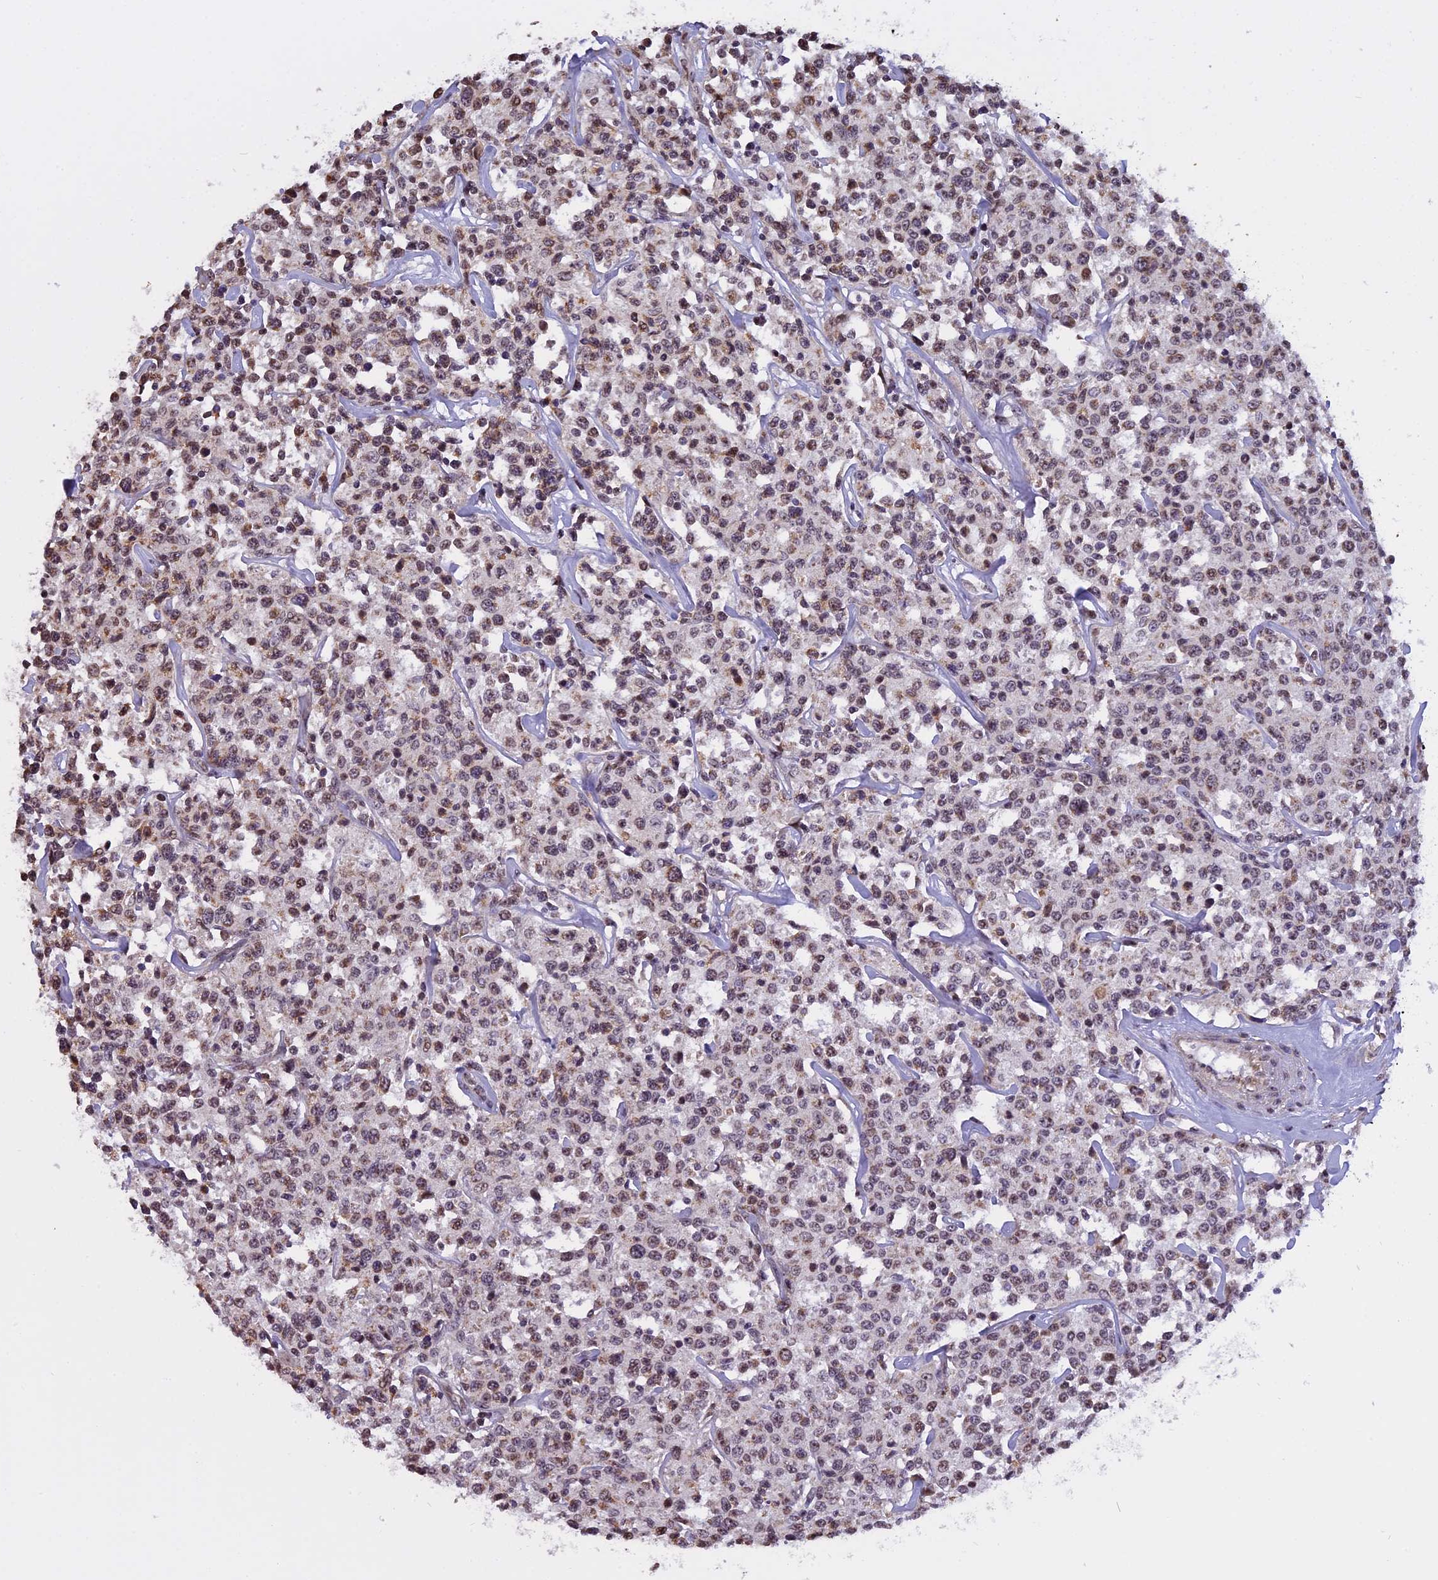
{"staining": {"intensity": "weak", "quantity": "25%-75%", "location": "nuclear"}, "tissue": "lymphoma", "cell_type": "Tumor cells", "image_type": "cancer", "snomed": [{"axis": "morphology", "description": "Malignant lymphoma, non-Hodgkin's type, Low grade"}, {"axis": "topography", "description": "Small intestine"}], "caption": "Immunohistochemical staining of low-grade malignant lymphoma, non-Hodgkin's type demonstrates low levels of weak nuclear expression in about 25%-75% of tumor cells. (IHC, brightfield microscopy, high magnification).", "gene": "MGA", "patient": {"sex": "female", "age": 59}}